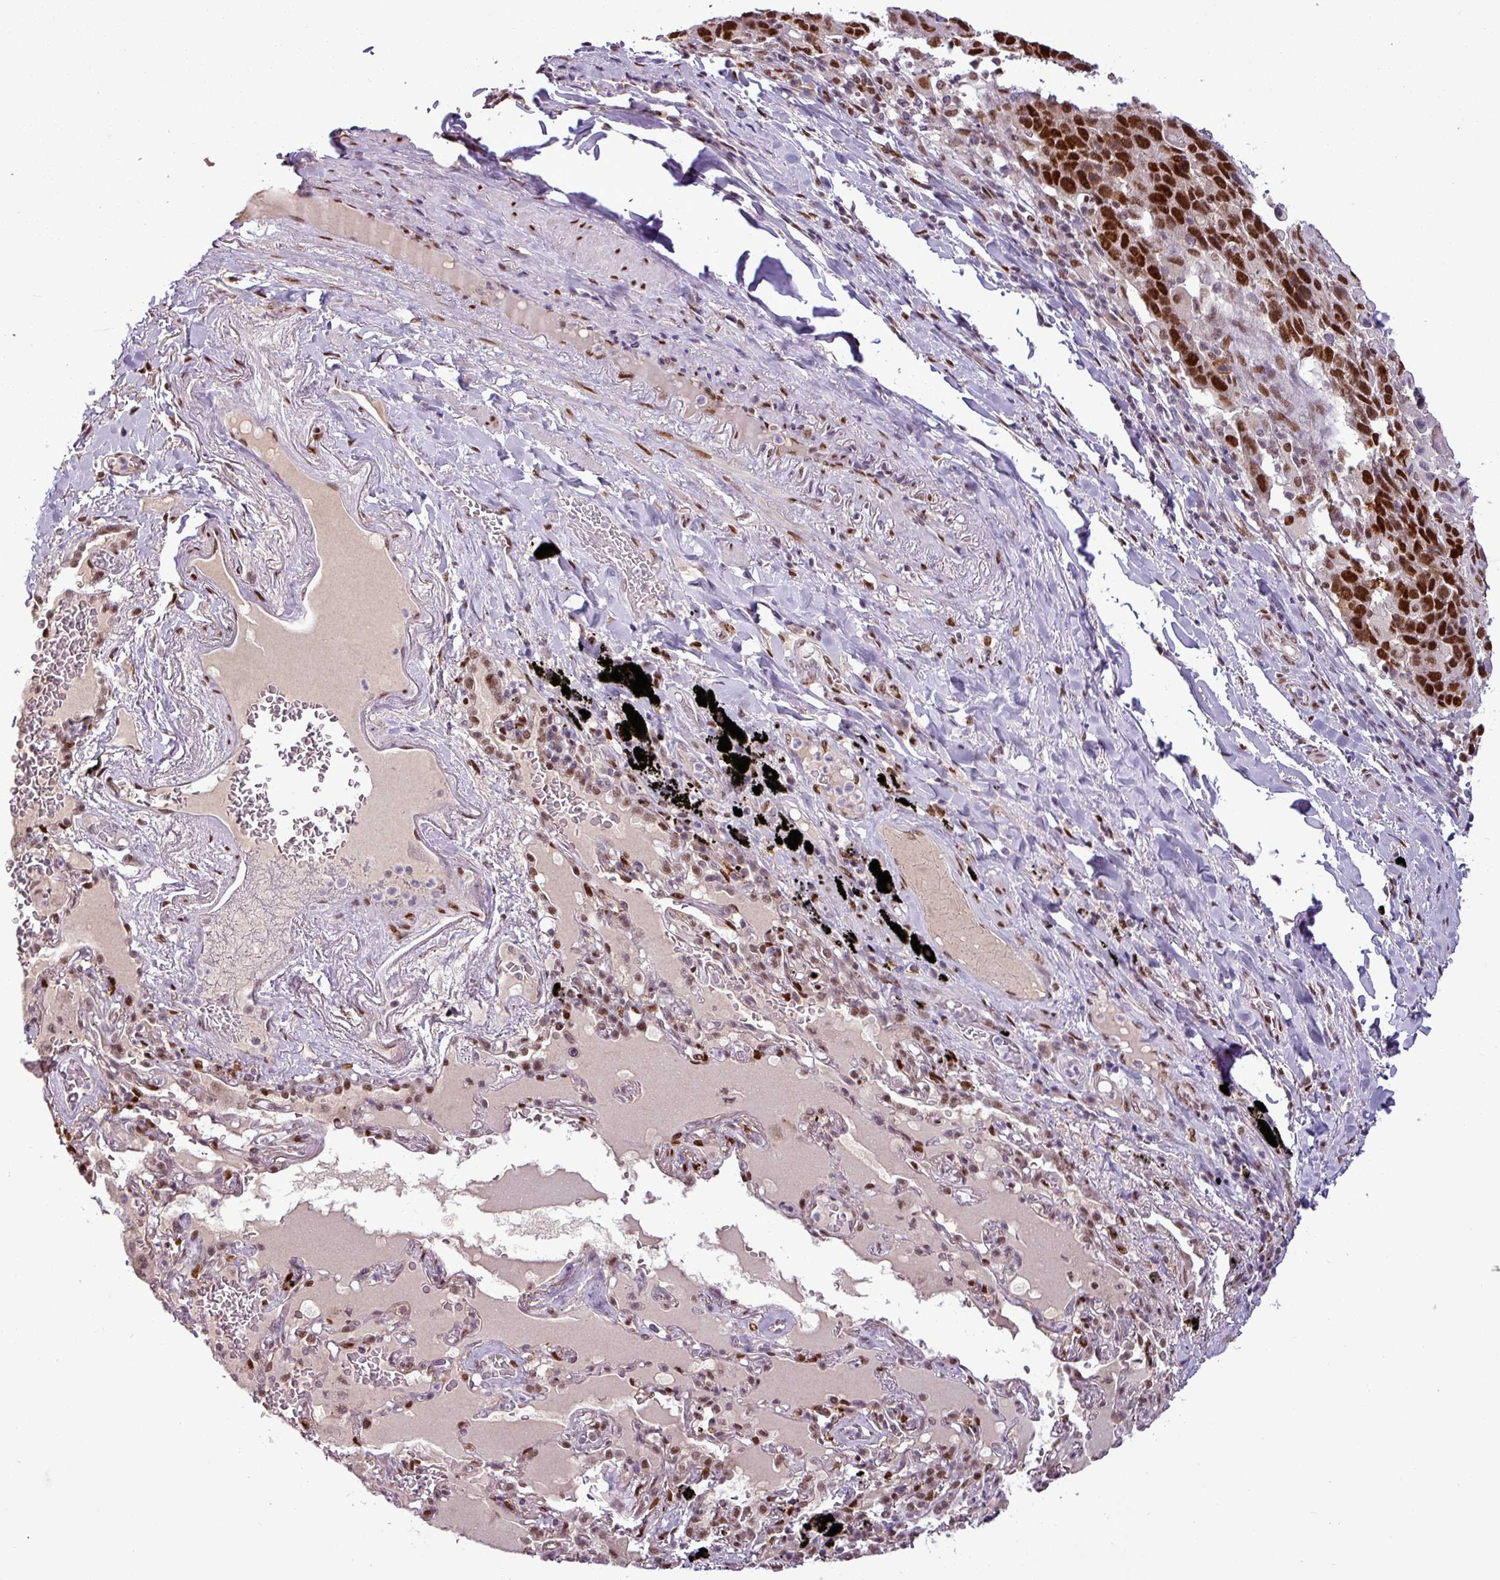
{"staining": {"intensity": "strong", "quantity": ">75%", "location": "nuclear"}, "tissue": "lung cancer", "cell_type": "Tumor cells", "image_type": "cancer", "snomed": [{"axis": "morphology", "description": "Squamous cell carcinoma, NOS"}, {"axis": "topography", "description": "Lung"}], "caption": "Lung cancer (squamous cell carcinoma) stained with immunohistochemistry shows strong nuclear staining in approximately >75% of tumor cells. The protein is shown in brown color, while the nuclei are stained blue.", "gene": "IRF2BPL", "patient": {"sex": "male", "age": 66}}